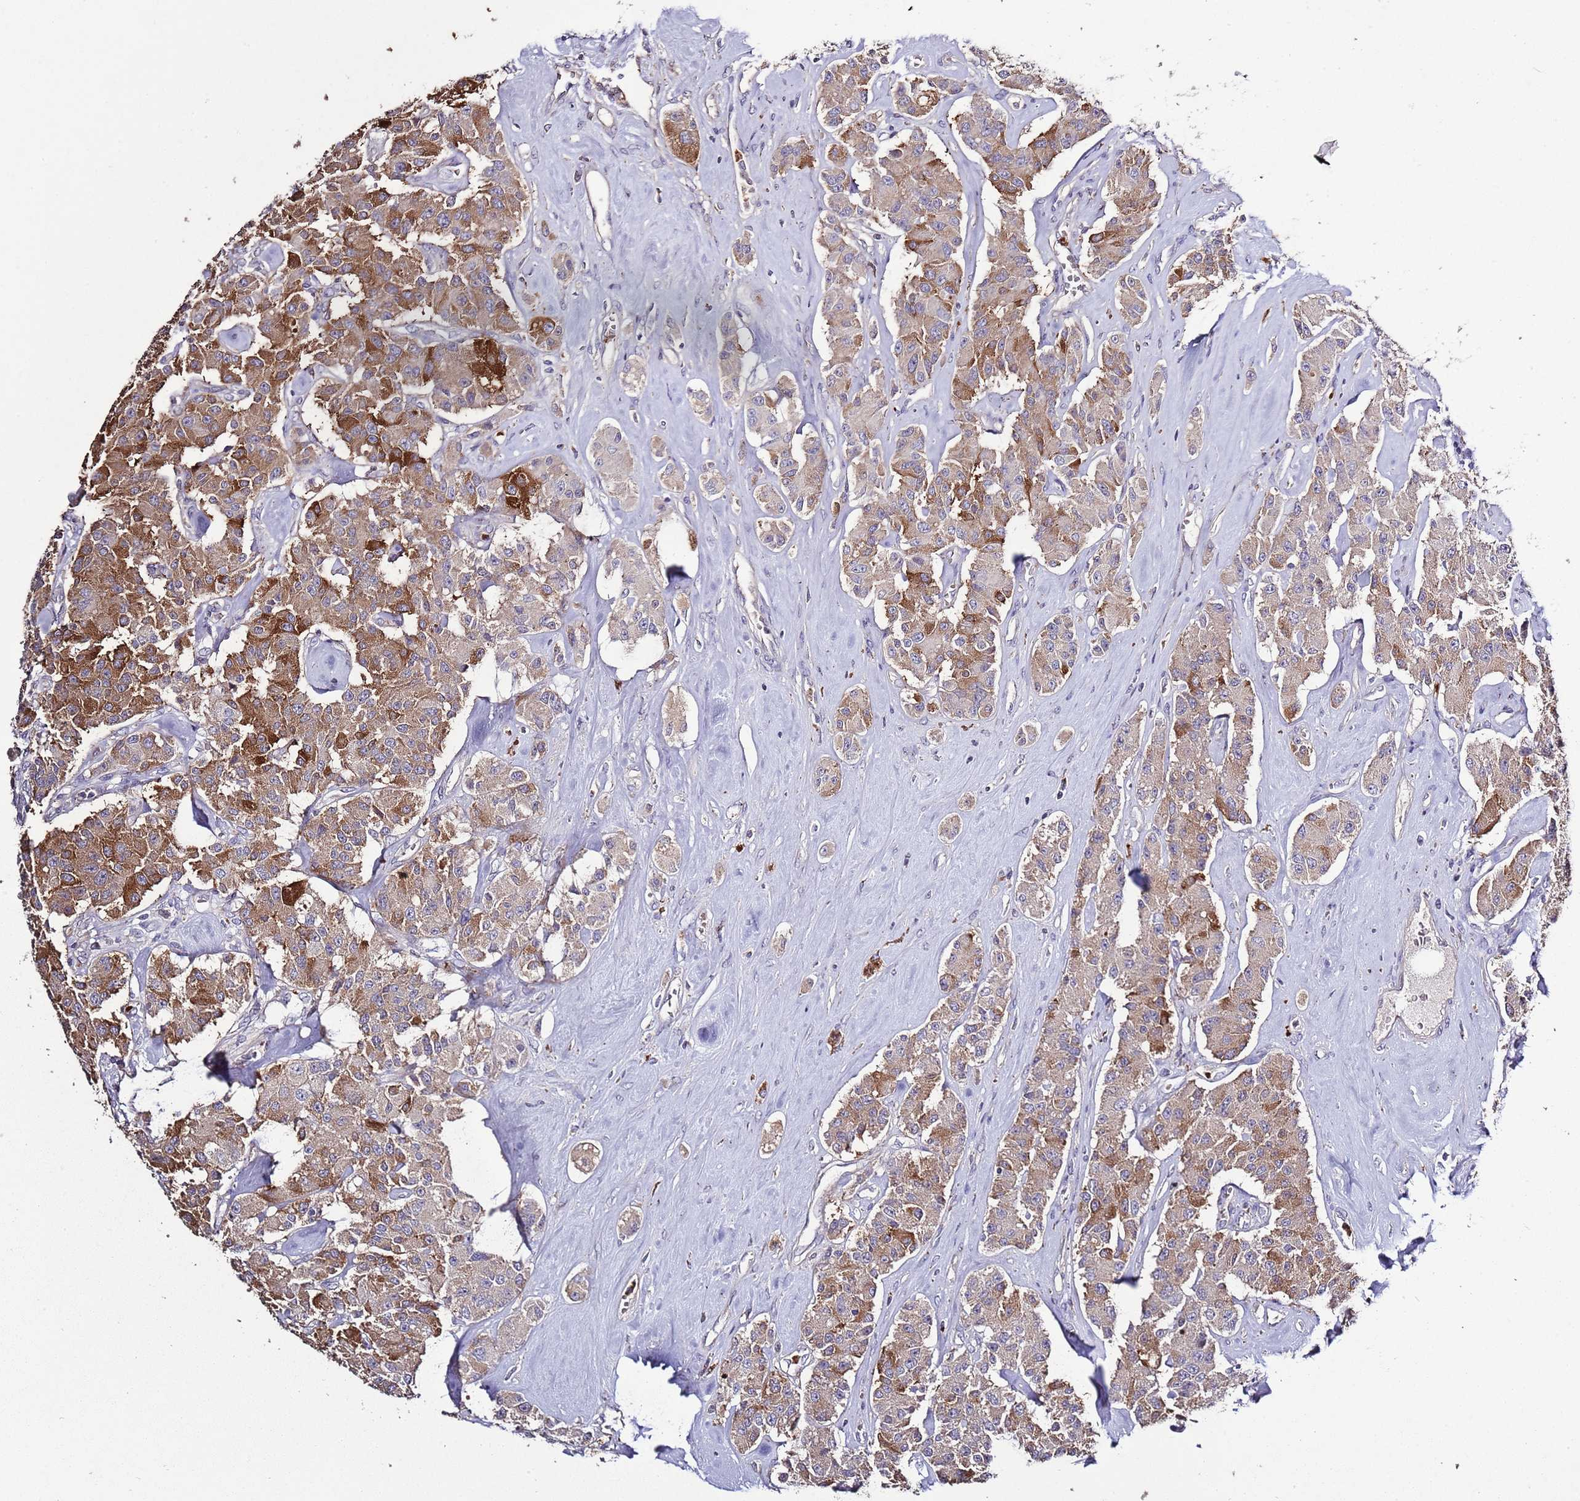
{"staining": {"intensity": "moderate", "quantity": ">75%", "location": "cytoplasmic/membranous"}, "tissue": "carcinoid", "cell_type": "Tumor cells", "image_type": "cancer", "snomed": [{"axis": "morphology", "description": "Carcinoid, malignant, NOS"}, {"axis": "topography", "description": "Pancreas"}], "caption": "A medium amount of moderate cytoplasmic/membranous positivity is appreciated in approximately >75% of tumor cells in carcinoid (malignant) tissue.", "gene": "P2RY13", "patient": {"sex": "male", "age": 41}}